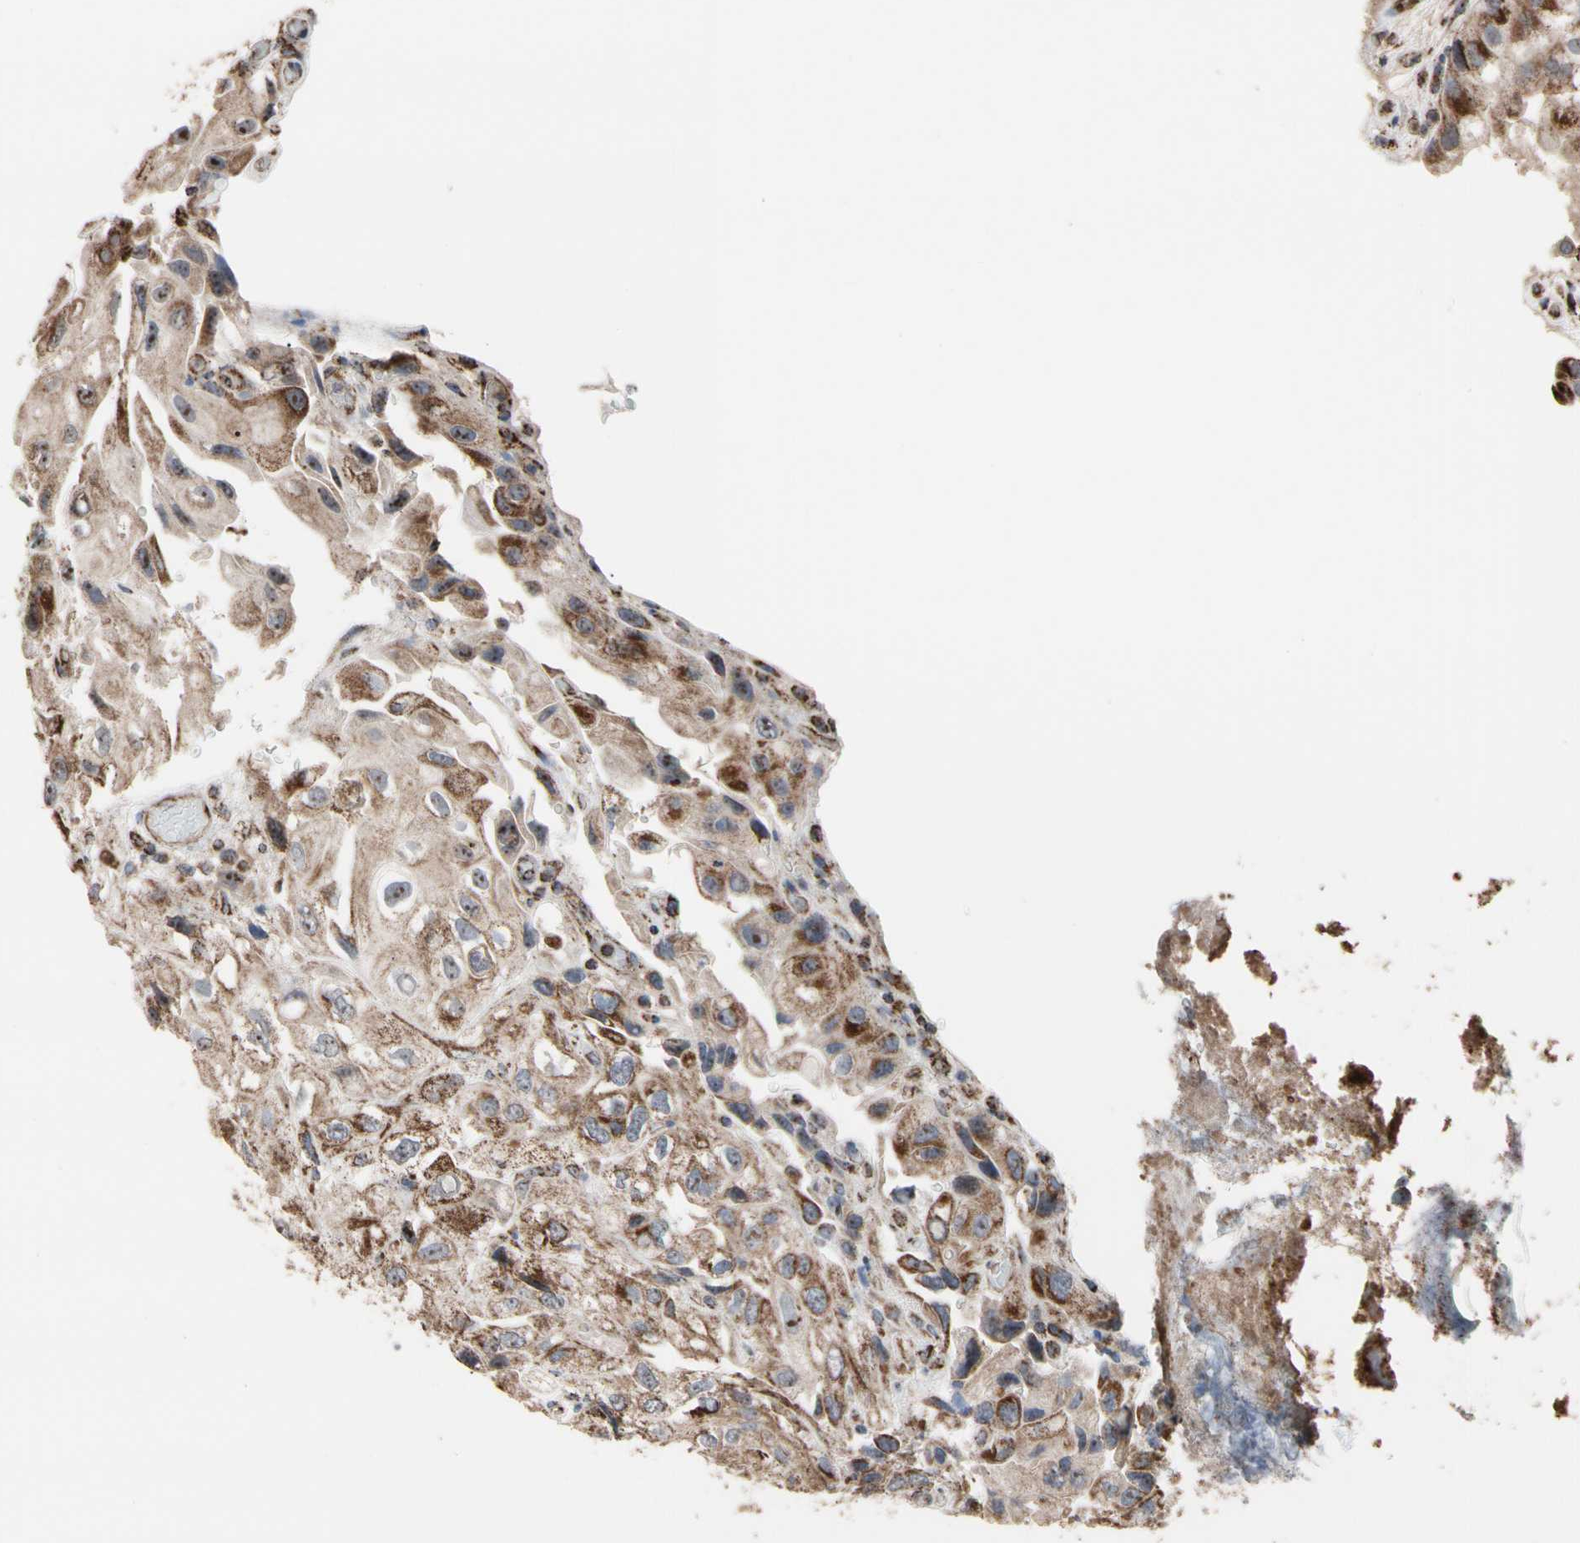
{"staining": {"intensity": "strong", "quantity": ">75%", "location": "cytoplasmic/membranous"}, "tissue": "urothelial cancer", "cell_type": "Tumor cells", "image_type": "cancer", "snomed": [{"axis": "morphology", "description": "Urothelial carcinoma, High grade"}, {"axis": "topography", "description": "Urinary bladder"}], "caption": "This is an image of IHC staining of urothelial cancer, which shows strong positivity in the cytoplasmic/membranous of tumor cells.", "gene": "FAM110B", "patient": {"sex": "female", "age": 64}}